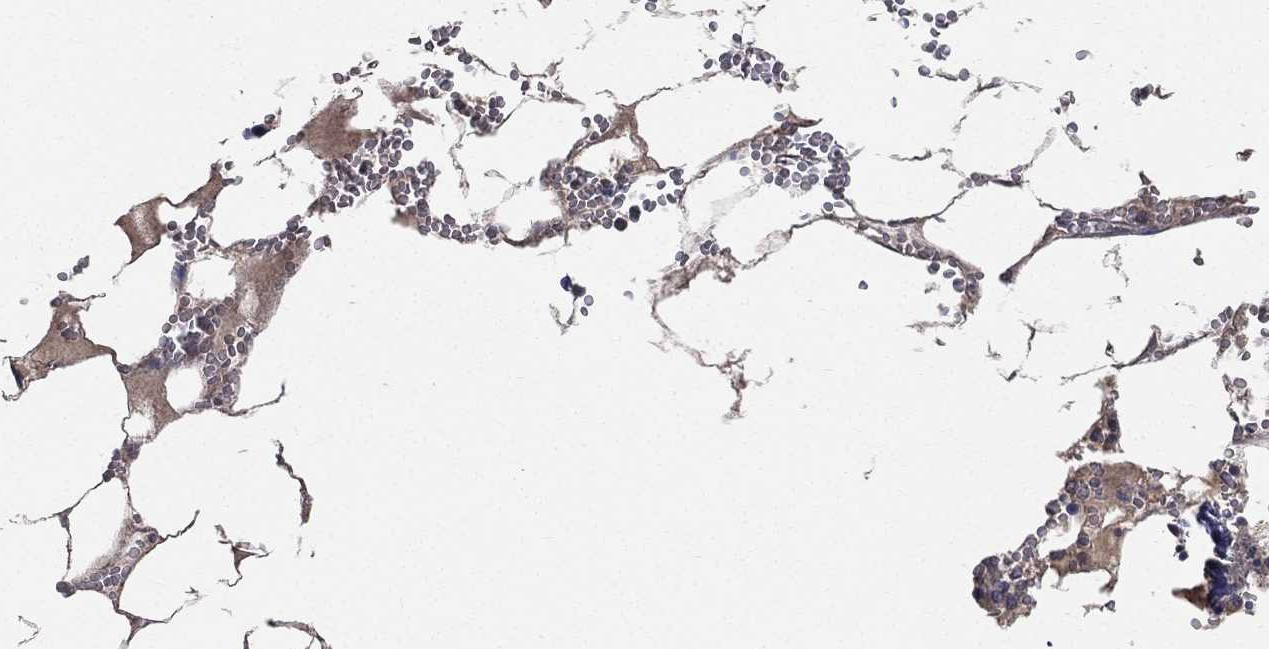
{"staining": {"intensity": "negative", "quantity": "none", "location": "none"}, "tissue": "bone marrow", "cell_type": "Hematopoietic cells", "image_type": "normal", "snomed": [{"axis": "morphology", "description": "Normal tissue, NOS"}, {"axis": "topography", "description": "Bone marrow"}], "caption": "Bone marrow stained for a protein using immunohistochemistry exhibits no staining hematopoietic cells.", "gene": "SNAP25", "patient": {"sex": "female", "age": 64}}